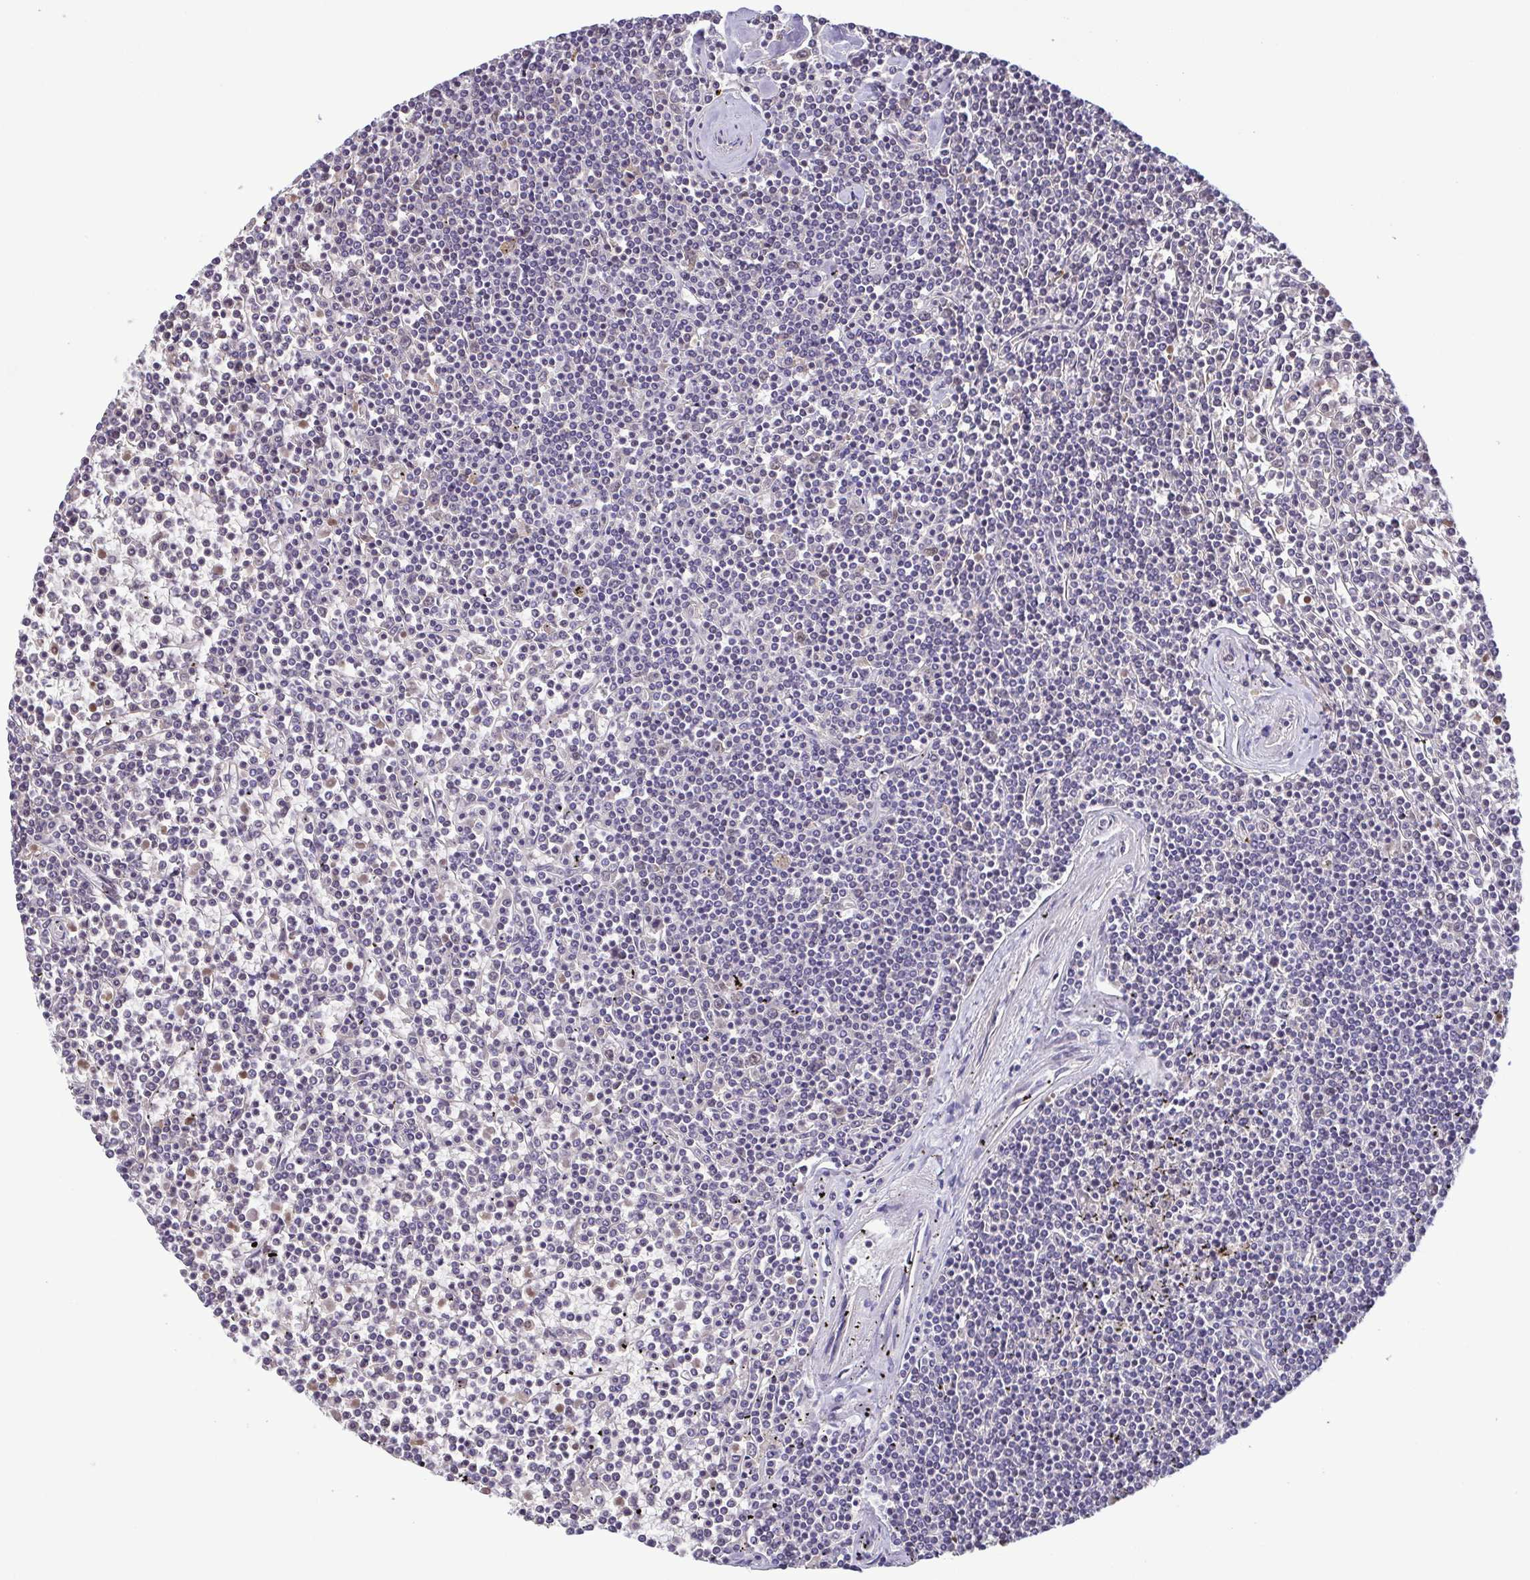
{"staining": {"intensity": "negative", "quantity": "none", "location": "none"}, "tissue": "lymphoma", "cell_type": "Tumor cells", "image_type": "cancer", "snomed": [{"axis": "morphology", "description": "Malignant lymphoma, non-Hodgkin's type, Low grade"}, {"axis": "topography", "description": "Spleen"}], "caption": "The immunohistochemistry image has no significant expression in tumor cells of low-grade malignant lymphoma, non-Hodgkin's type tissue.", "gene": "TIPIN", "patient": {"sex": "female", "age": 19}}